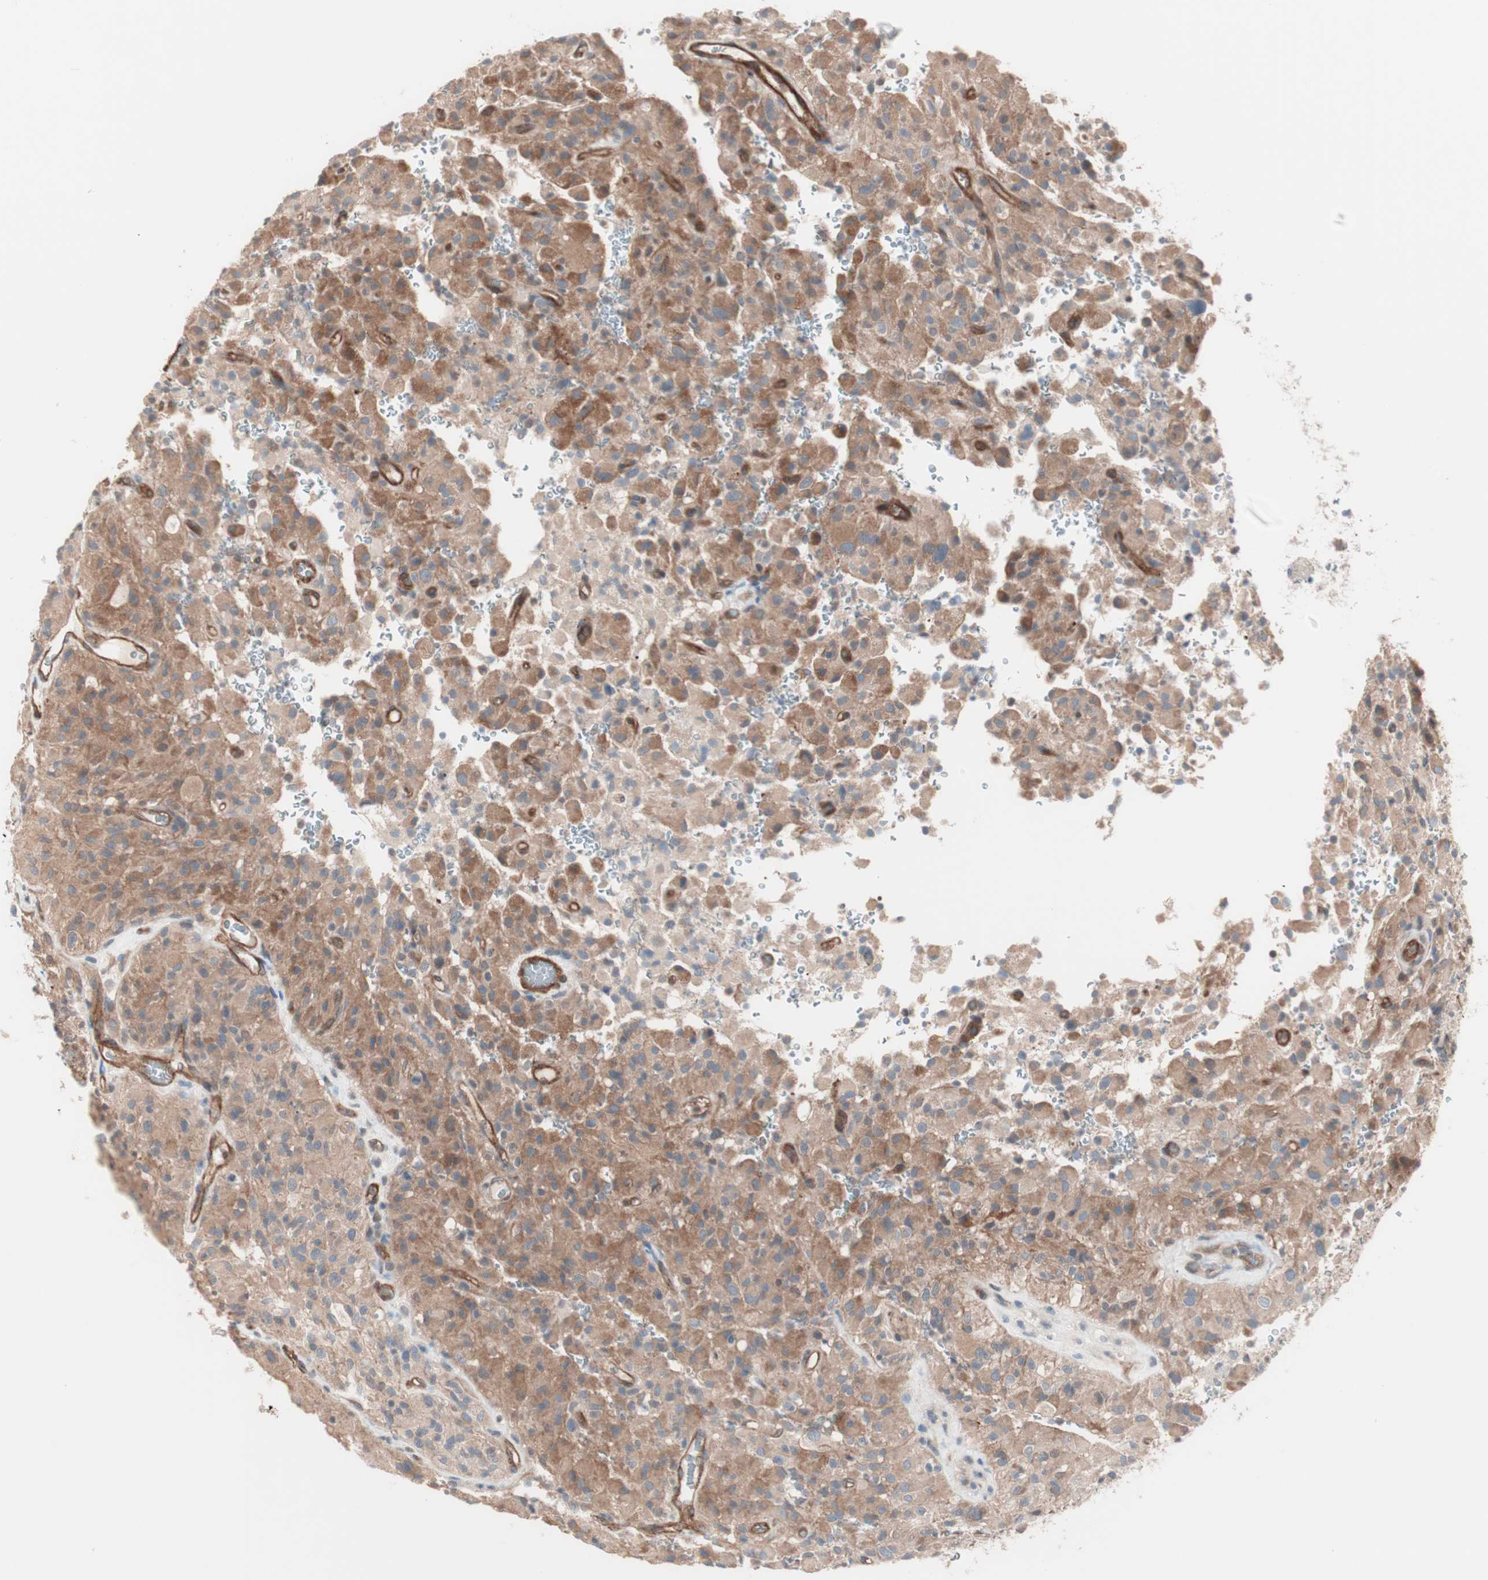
{"staining": {"intensity": "moderate", "quantity": ">75%", "location": "cytoplasmic/membranous"}, "tissue": "glioma", "cell_type": "Tumor cells", "image_type": "cancer", "snomed": [{"axis": "morphology", "description": "Glioma, malignant, High grade"}, {"axis": "topography", "description": "Brain"}], "caption": "Glioma was stained to show a protein in brown. There is medium levels of moderate cytoplasmic/membranous expression in about >75% of tumor cells.", "gene": "ALG5", "patient": {"sex": "male", "age": 71}}